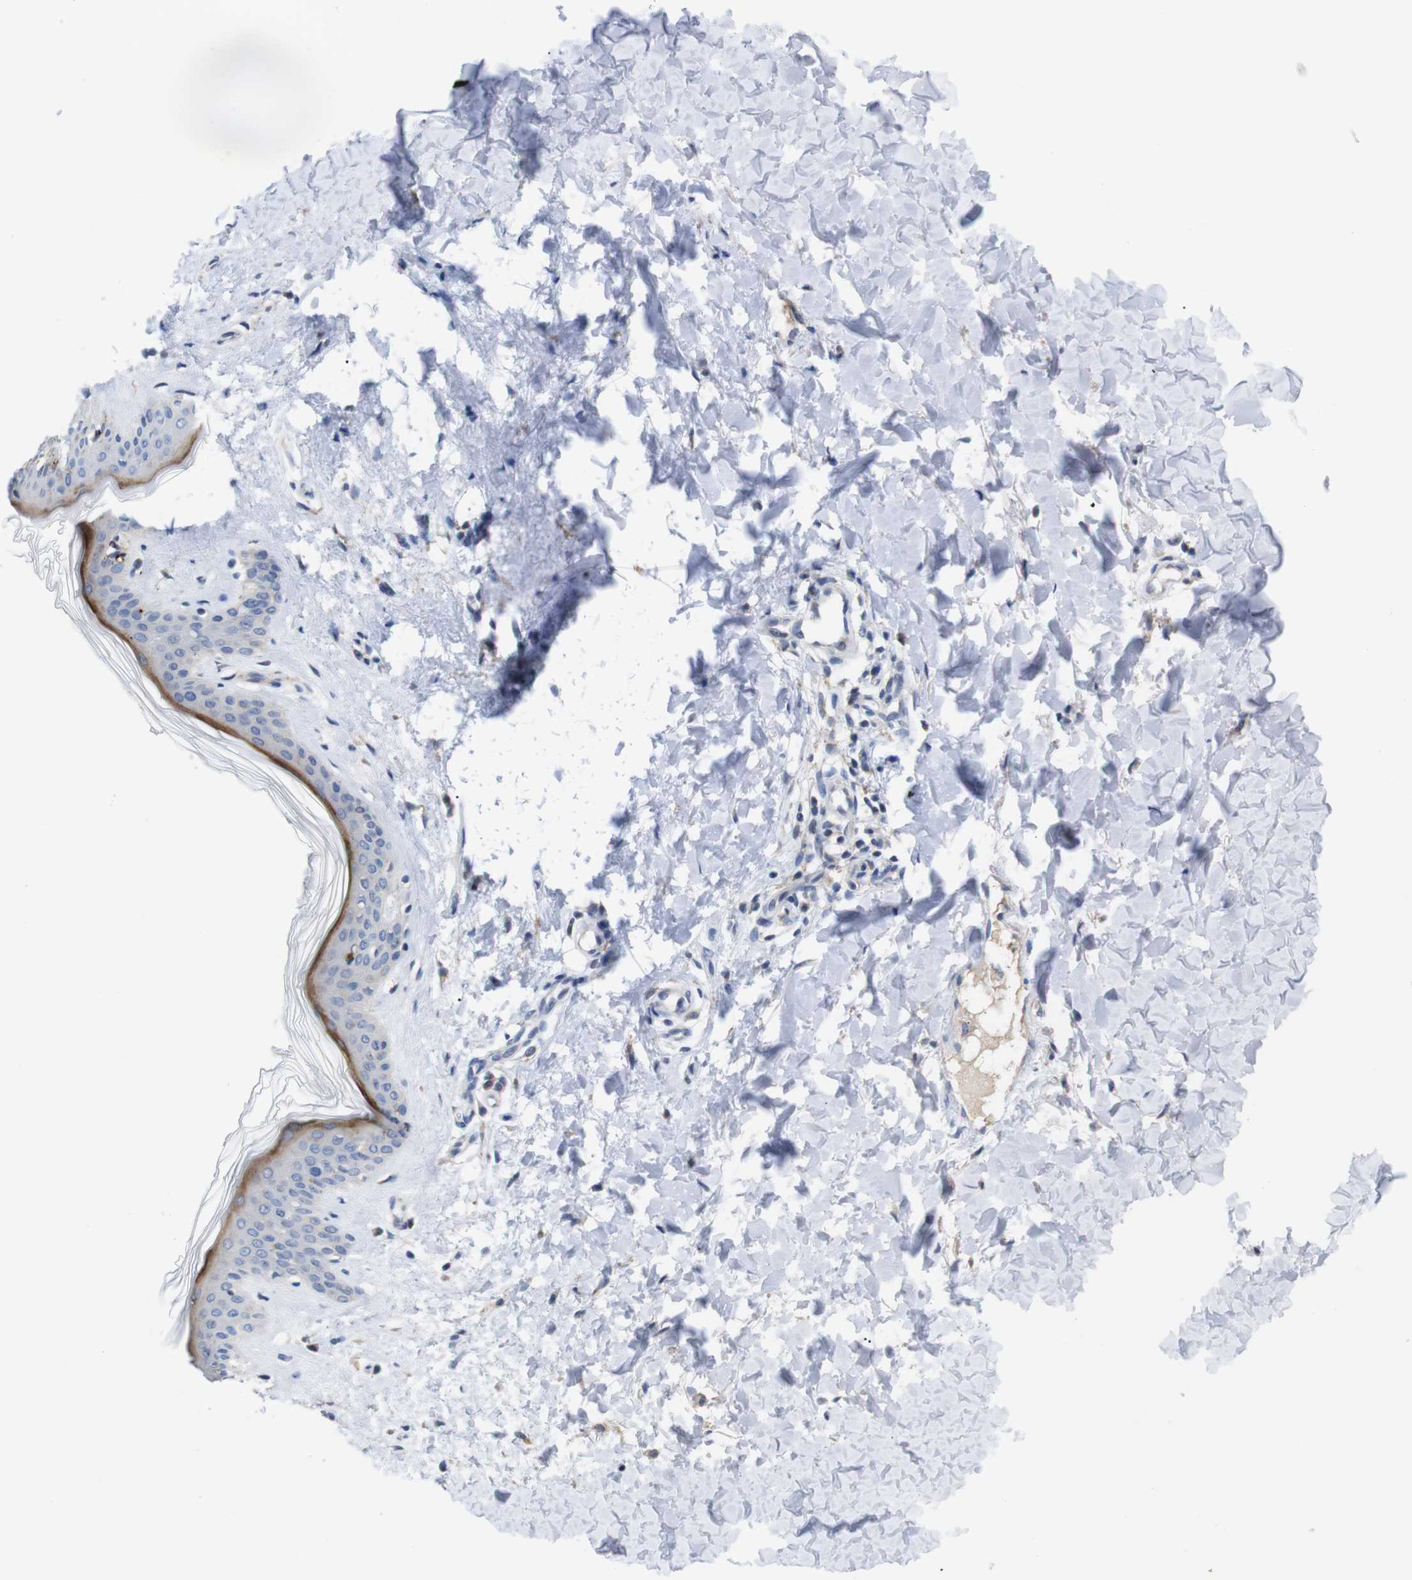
{"staining": {"intensity": "negative", "quantity": "none", "location": "none"}, "tissue": "skin", "cell_type": "Fibroblasts", "image_type": "normal", "snomed": [{"axis": "morphology", "description": "Normal tissue, NOS"}, {"axis": "topography", "description": "Skin"}], "caption": "This is an immunohistochemistry histopathology image of benign skin. There is no expression in fibroblasts.", "gene": "LRRC55", "patient": {"sex": "female", "age": 41}}